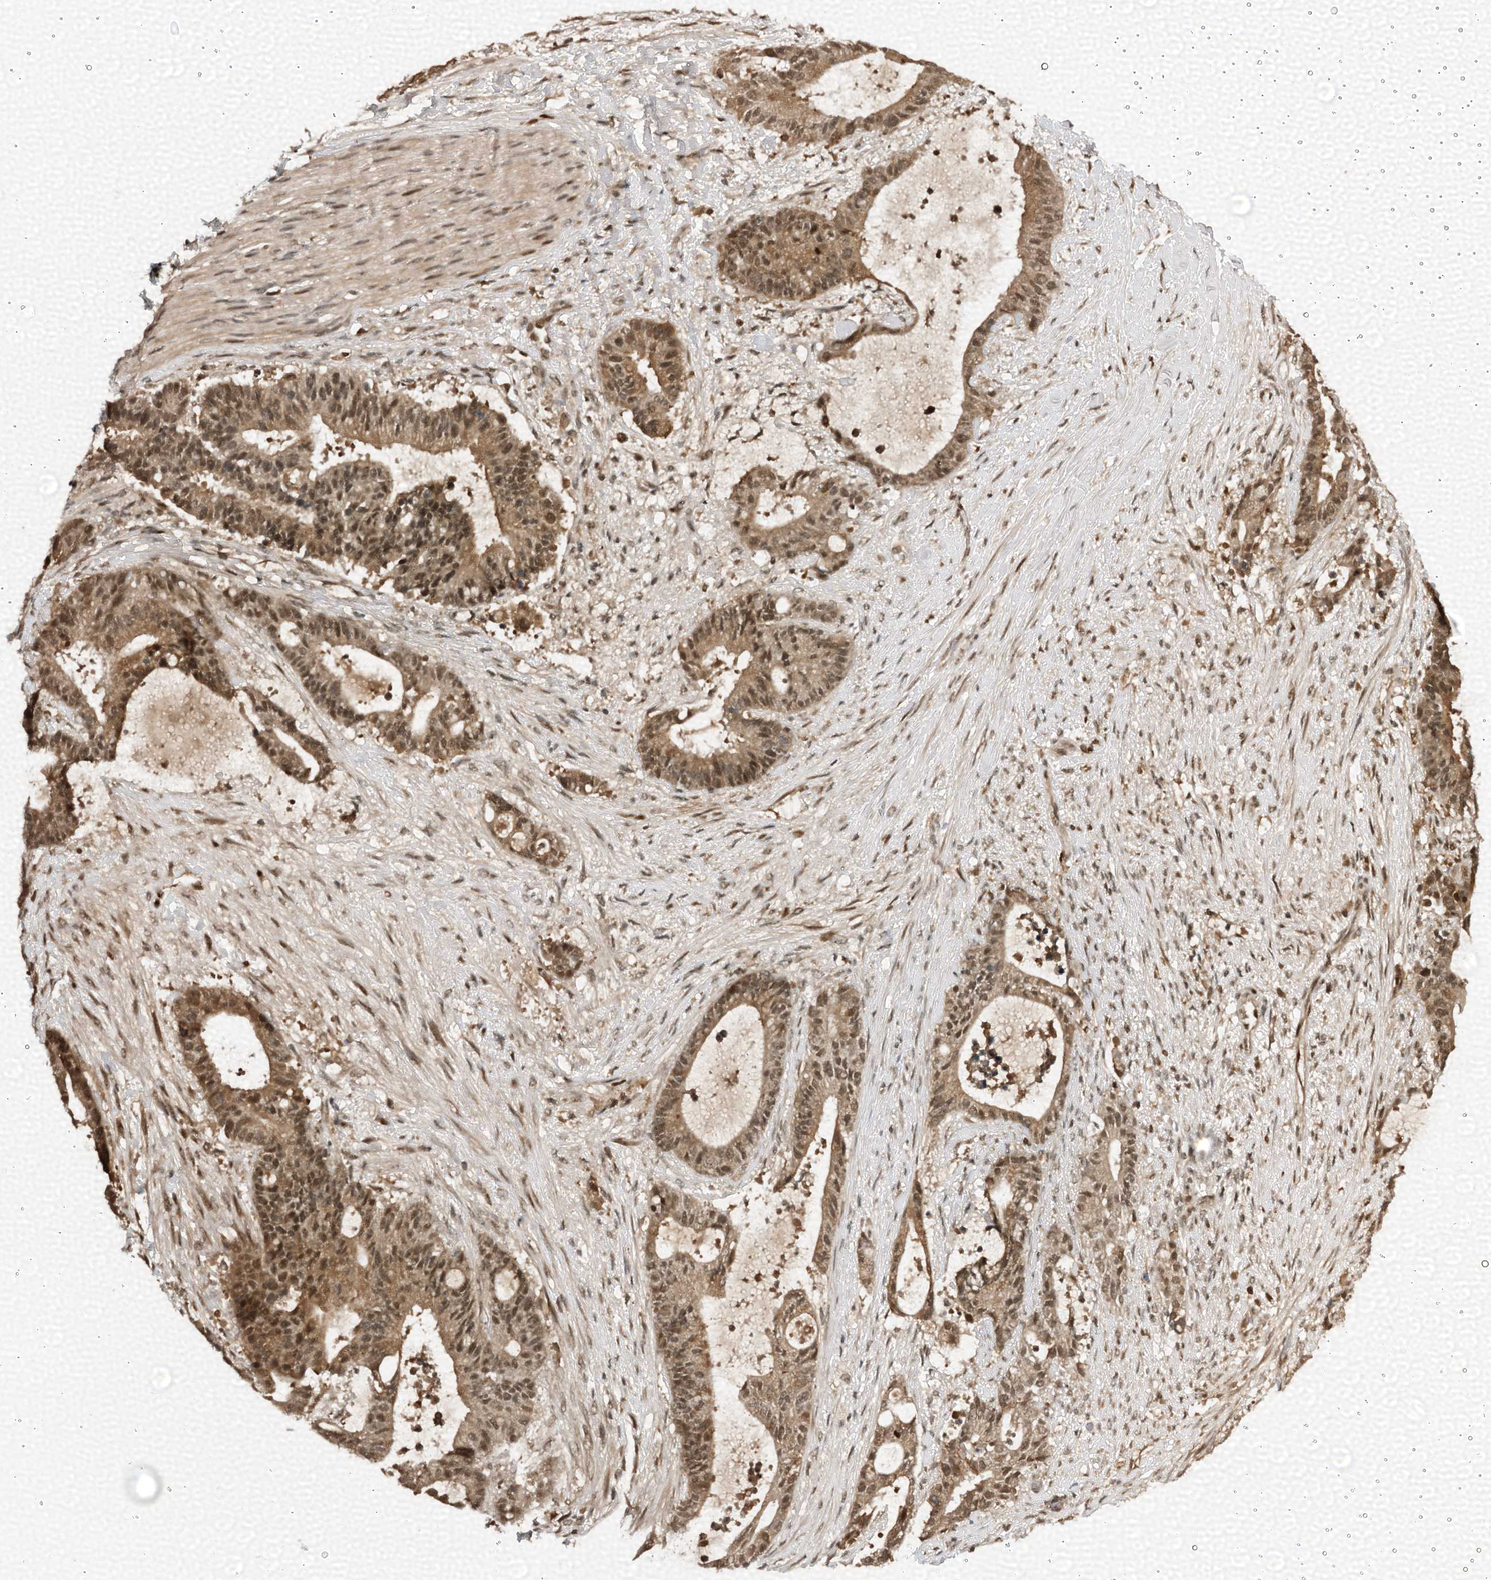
{"staining": {"intensity": "moderate", "quantity": ">75%", "location": "cytoplasmic/membranous,nuclear"}, "tissue": "liver cancer", "cell_type": "Tumor cells", "image_type": "cancer", "snomed": [{"axis": "morphology", "description": "Normal tissue, NOS"}, {"axis": "morphology", "description": "Cholangiocarcinoma"}, {"axis": "topography", "description": "Liver"}, {"axis": "topography", "description": "Peripheral nerve tissue"}], "caption": "Immunohistochemical staining of human liver cholangiocarcinoma displays moderate cytoplasmic/membranous and nuclear protein positivity in about >75% of tumor cells.", "gene": "TRAPPC4", "patient": {"sex": "female", "age": 73}}